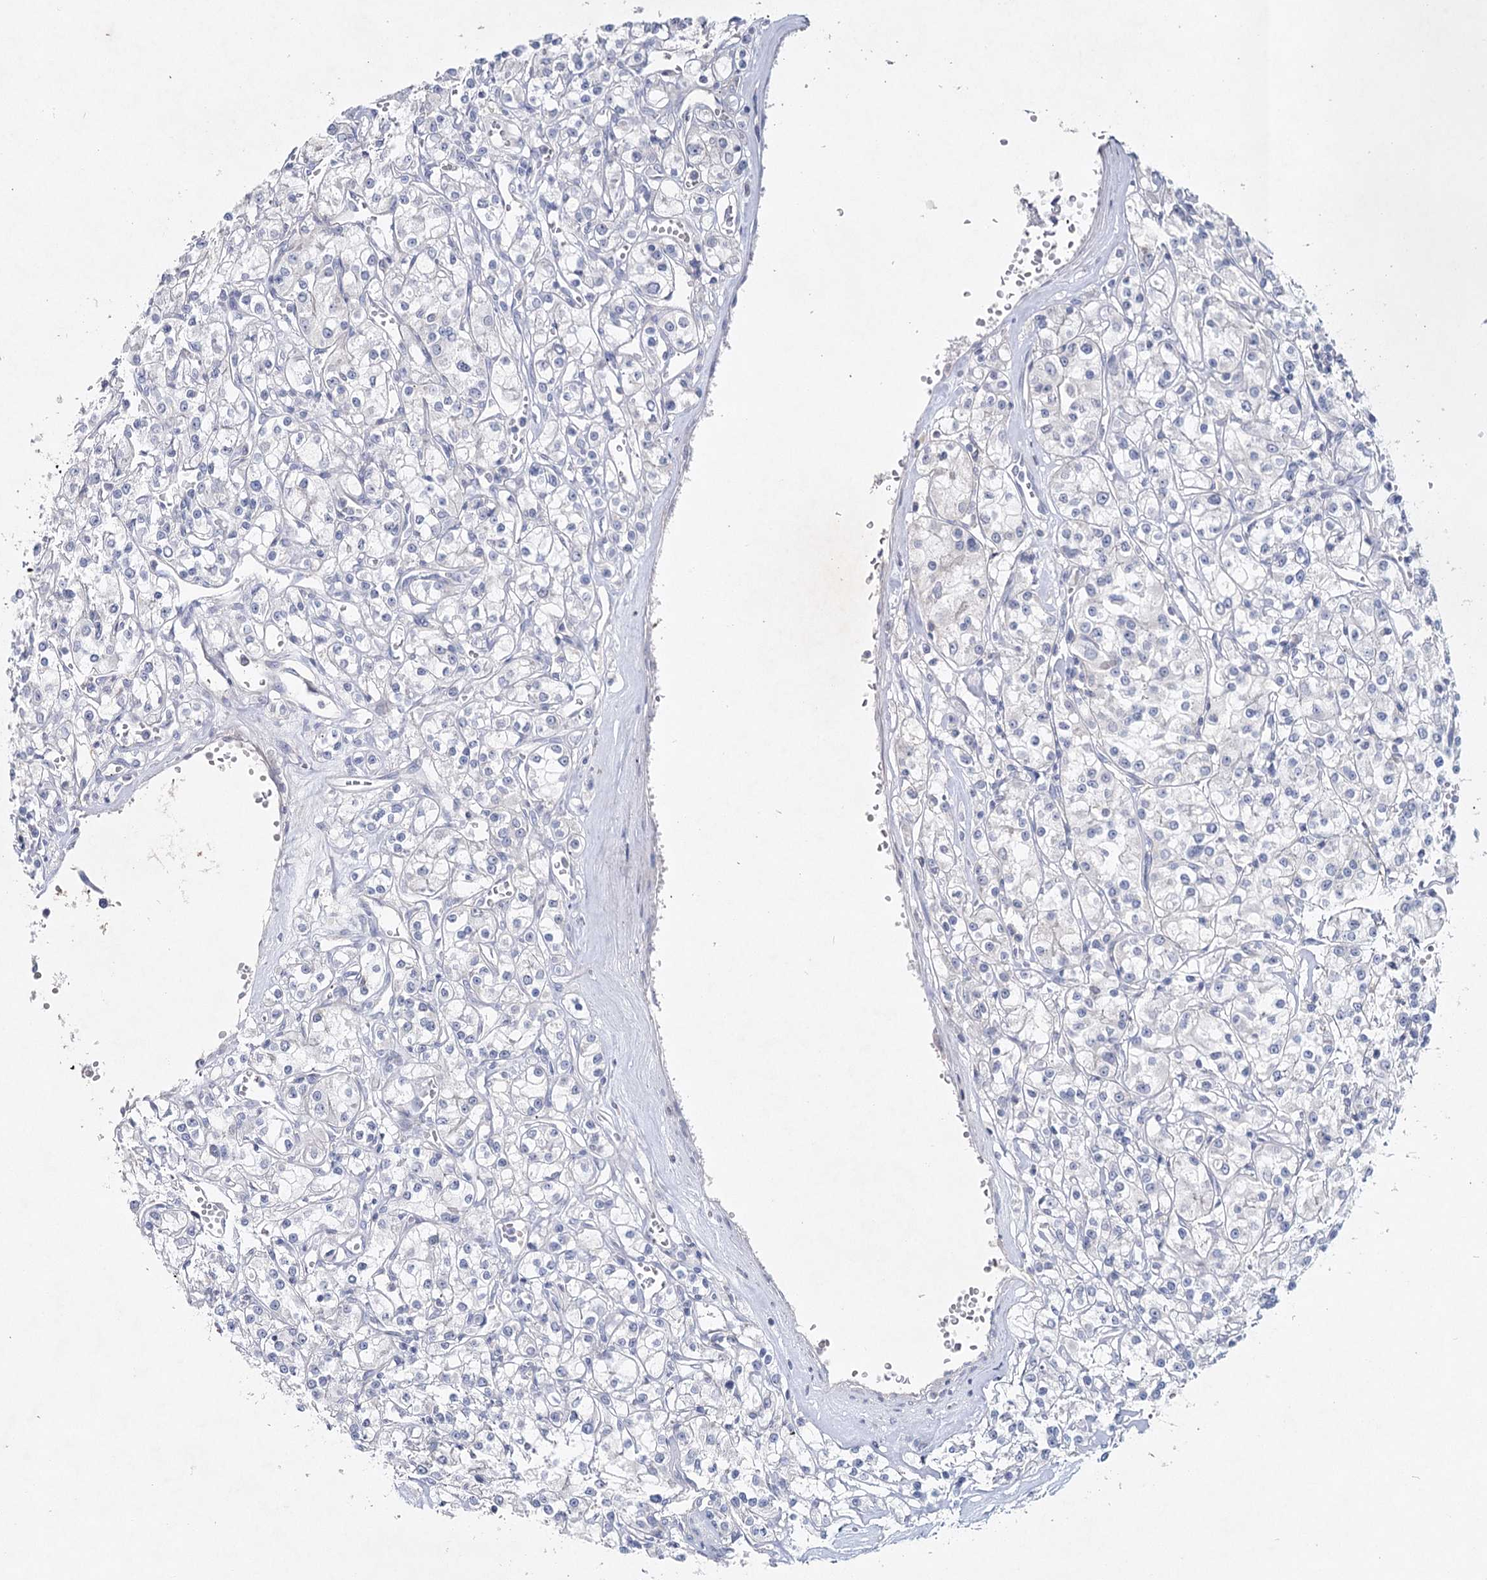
{"staining": {"intensity": "negative", "quantity": "none", "location": "none"}, "tissue": "renal cancer", "cell_type": "Tumor cells", "image_type": "cancer", "snomed": [{"axis": "morphology", "description": "Adenocarcinoma, NOS"}, {"axis": "topography", "description": "Kidney"}], "caption": "Tumor cells are negative for protein expression in human renal cancer (adenocarcinoma).", "gene": "MAP3K13", "patient": {"sex": "female", "age": 59}}